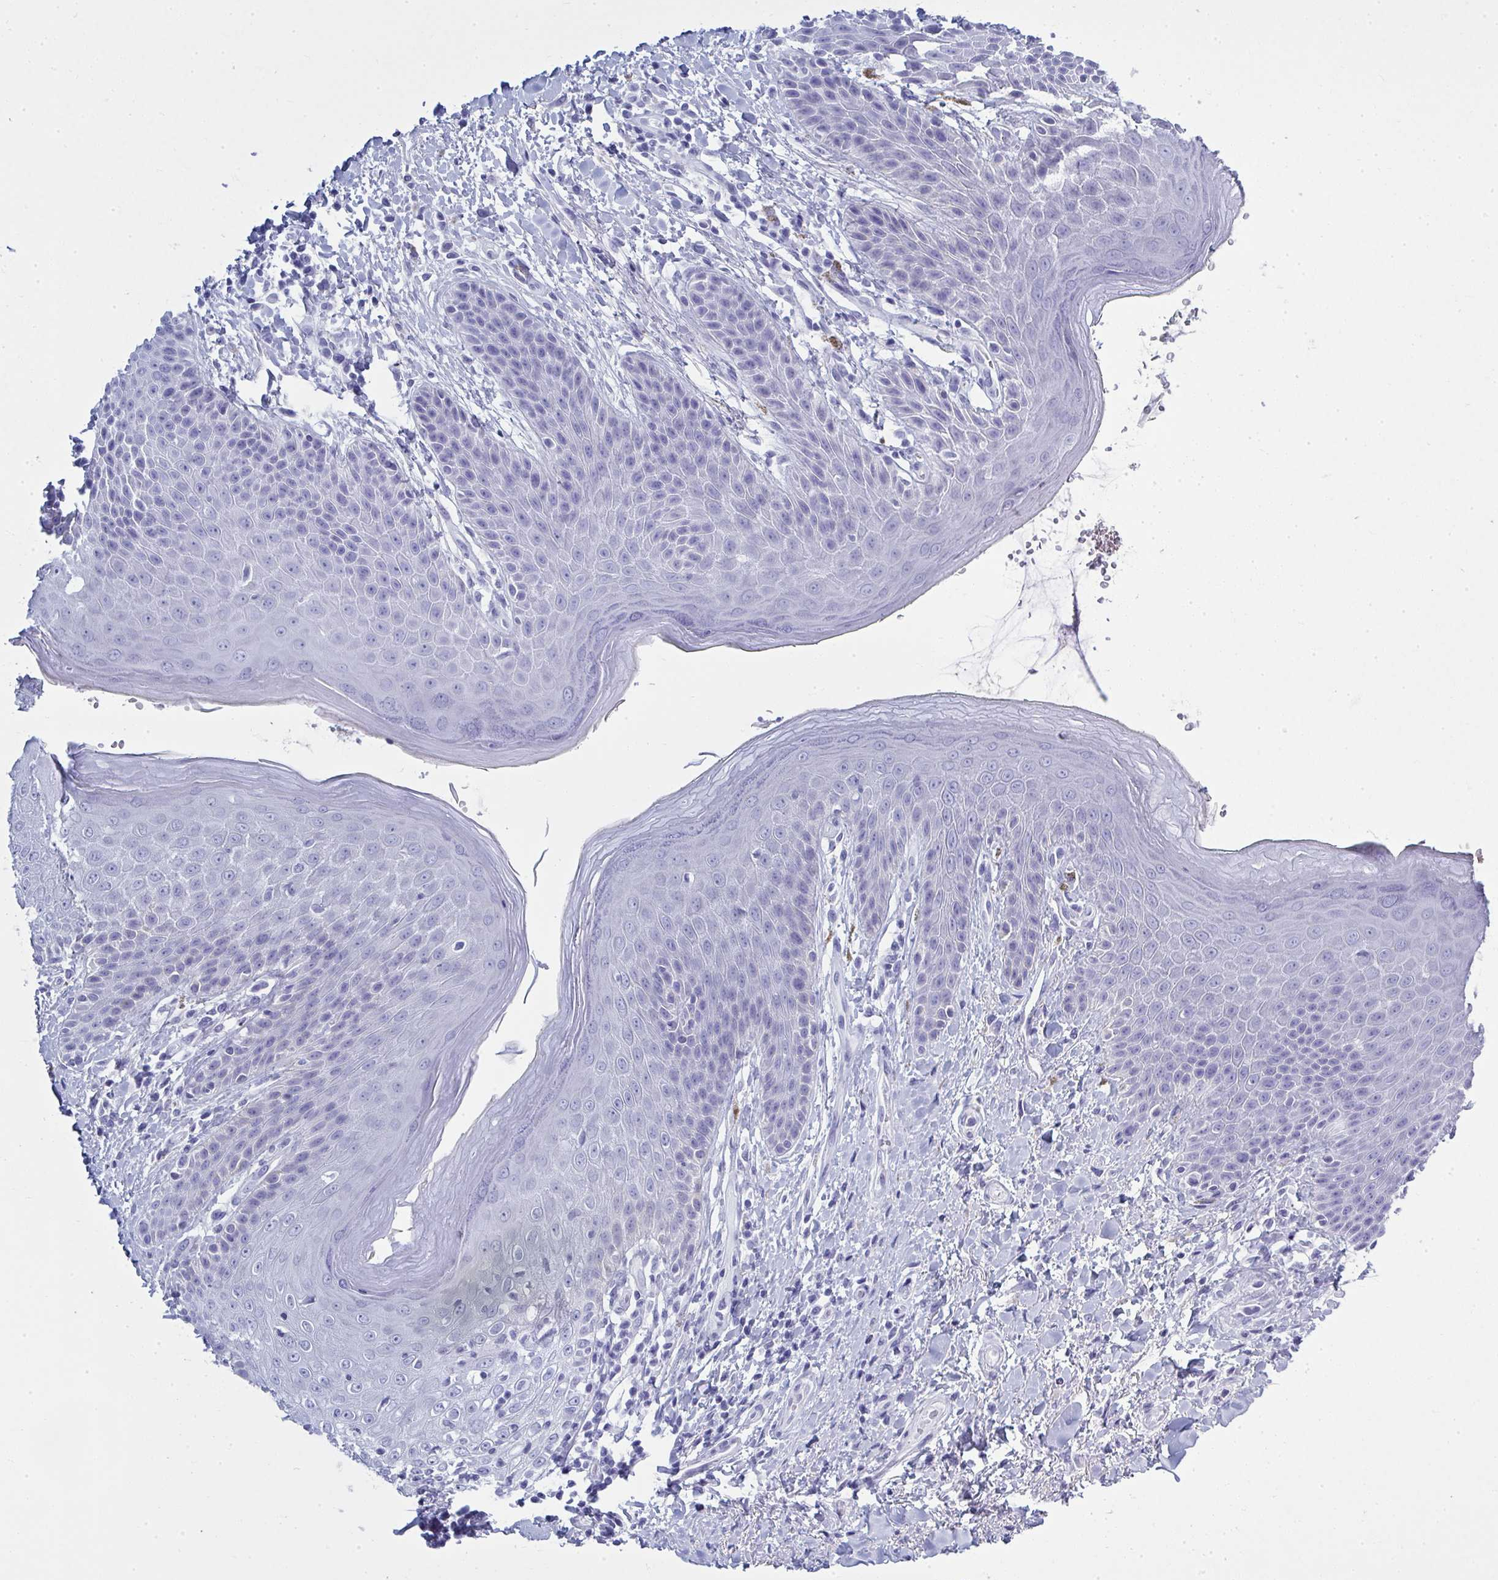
{"staining": {"intensity": "negative", "quantity": "none", "location": "none"}, "tissue": "skin", "cell_type": "Epidermal cells", "image_type": "normal", "snomed": [{"axis": "morphology", "description": "Normal tissue, NOS"}, {"axis": "topography", "description": "Anal"}, {"axis": "topography", "description": "Peripheral nerve tissue"}], "caption": "IHC of benign human skin exhibits no positivity in epidermal cells. (DAB immunohistochemistry with hematoxylin counter stain).", "gene": "QDPR", "patient": {"sex": "male", "age": 51}}